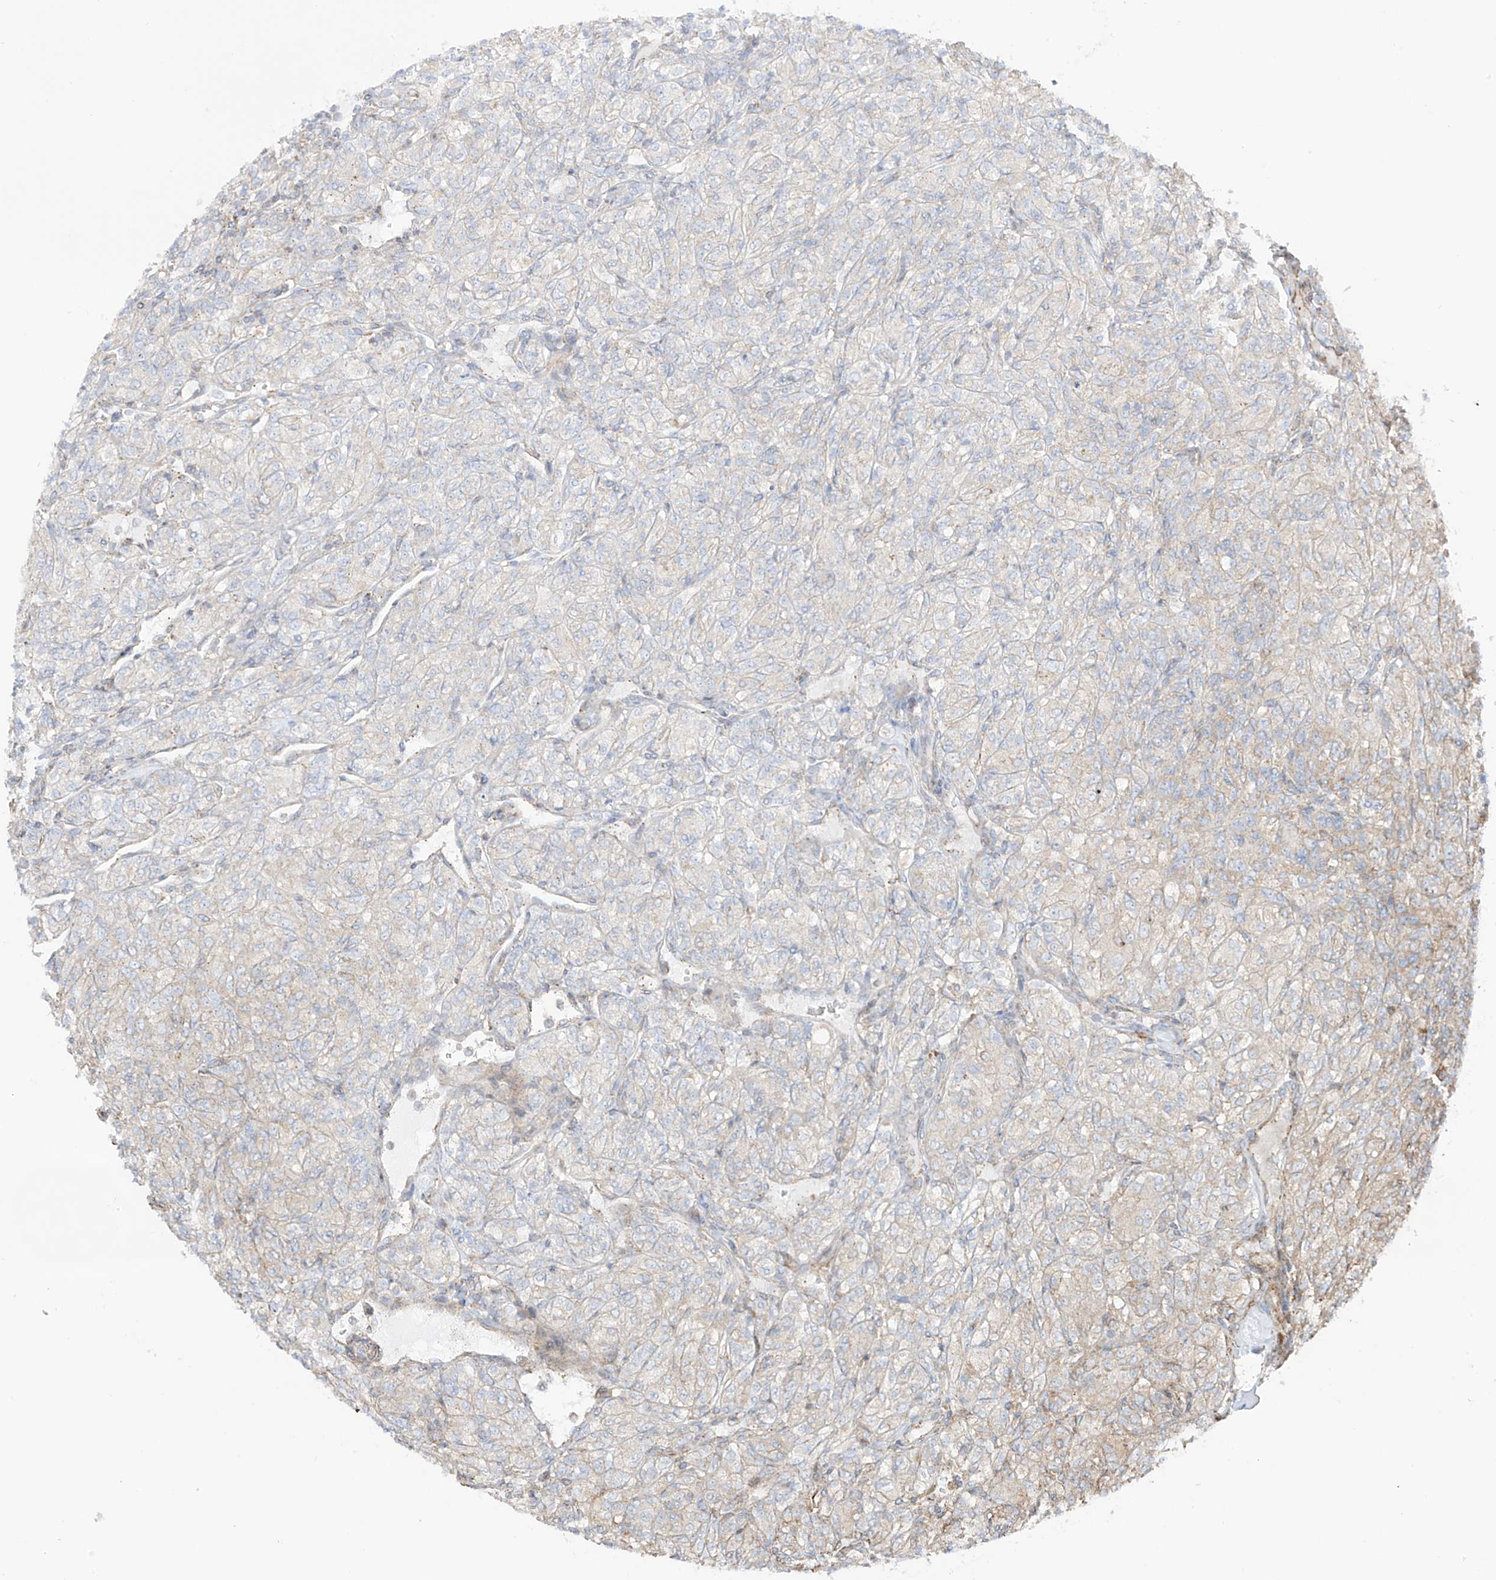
{"staining": {"intensity": "negative", "quantity": "none", "location": "none"}, "tissue": "renal cancer", "cell_type": "Tumor cells", "image_type": "cancer", "snomed": [{"axis": "morphology", "description": "Adenocarcinoma, NOS"}, {"axis": "topography", "description": "Kidney"}], "caption": "A histopathology image of renal cancer (adenocarcinoma) stained for a protein displays no brown staining in tumor cells. The staining was performed using DAB to visualize the protein expression in brown, while the nuclei were stained in blue with hematoxylin (Magnification: 20x).", "gene": "XKR3", "patient": {"sex": "male", "age": 77}}